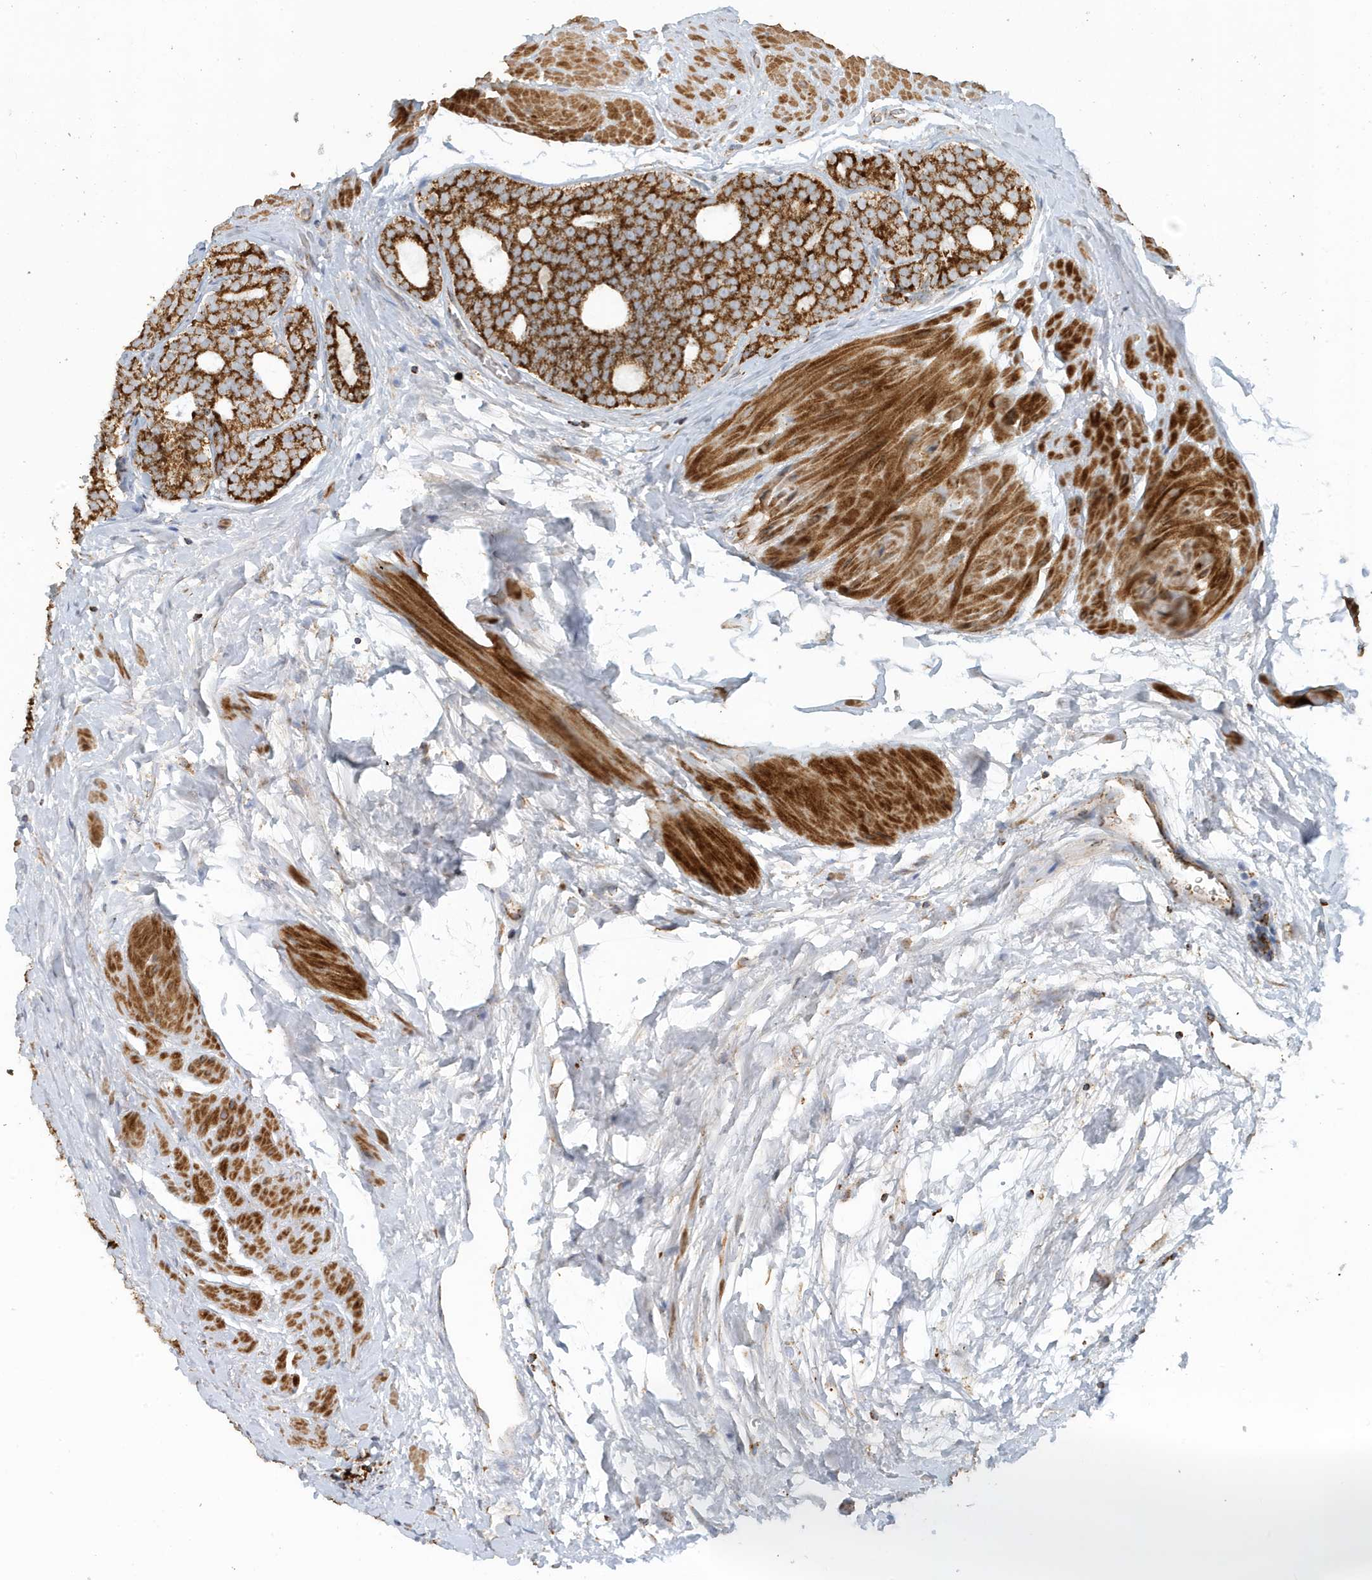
{"staining": {"intensity": "strong", "quantity": ">75%", "location": "cytoplasmic/membranous"}, "tissue": "prostate cancer", "cell_type": "Tumor cells", "image_type": "cancer", "snomed": [{"axis": "morphology", "description": "Adenocarcinoma, High grade"}, {"axis": "topography", "description": "Prostate"}], "caption": "A brown stain labels strong cytoplasmic/membranous staining of a protein in prostate adenocarcinoma (high-grade) tumor cells.", "gene": "MAN1A1", "patient": {"sex": "male", "age": 56}}